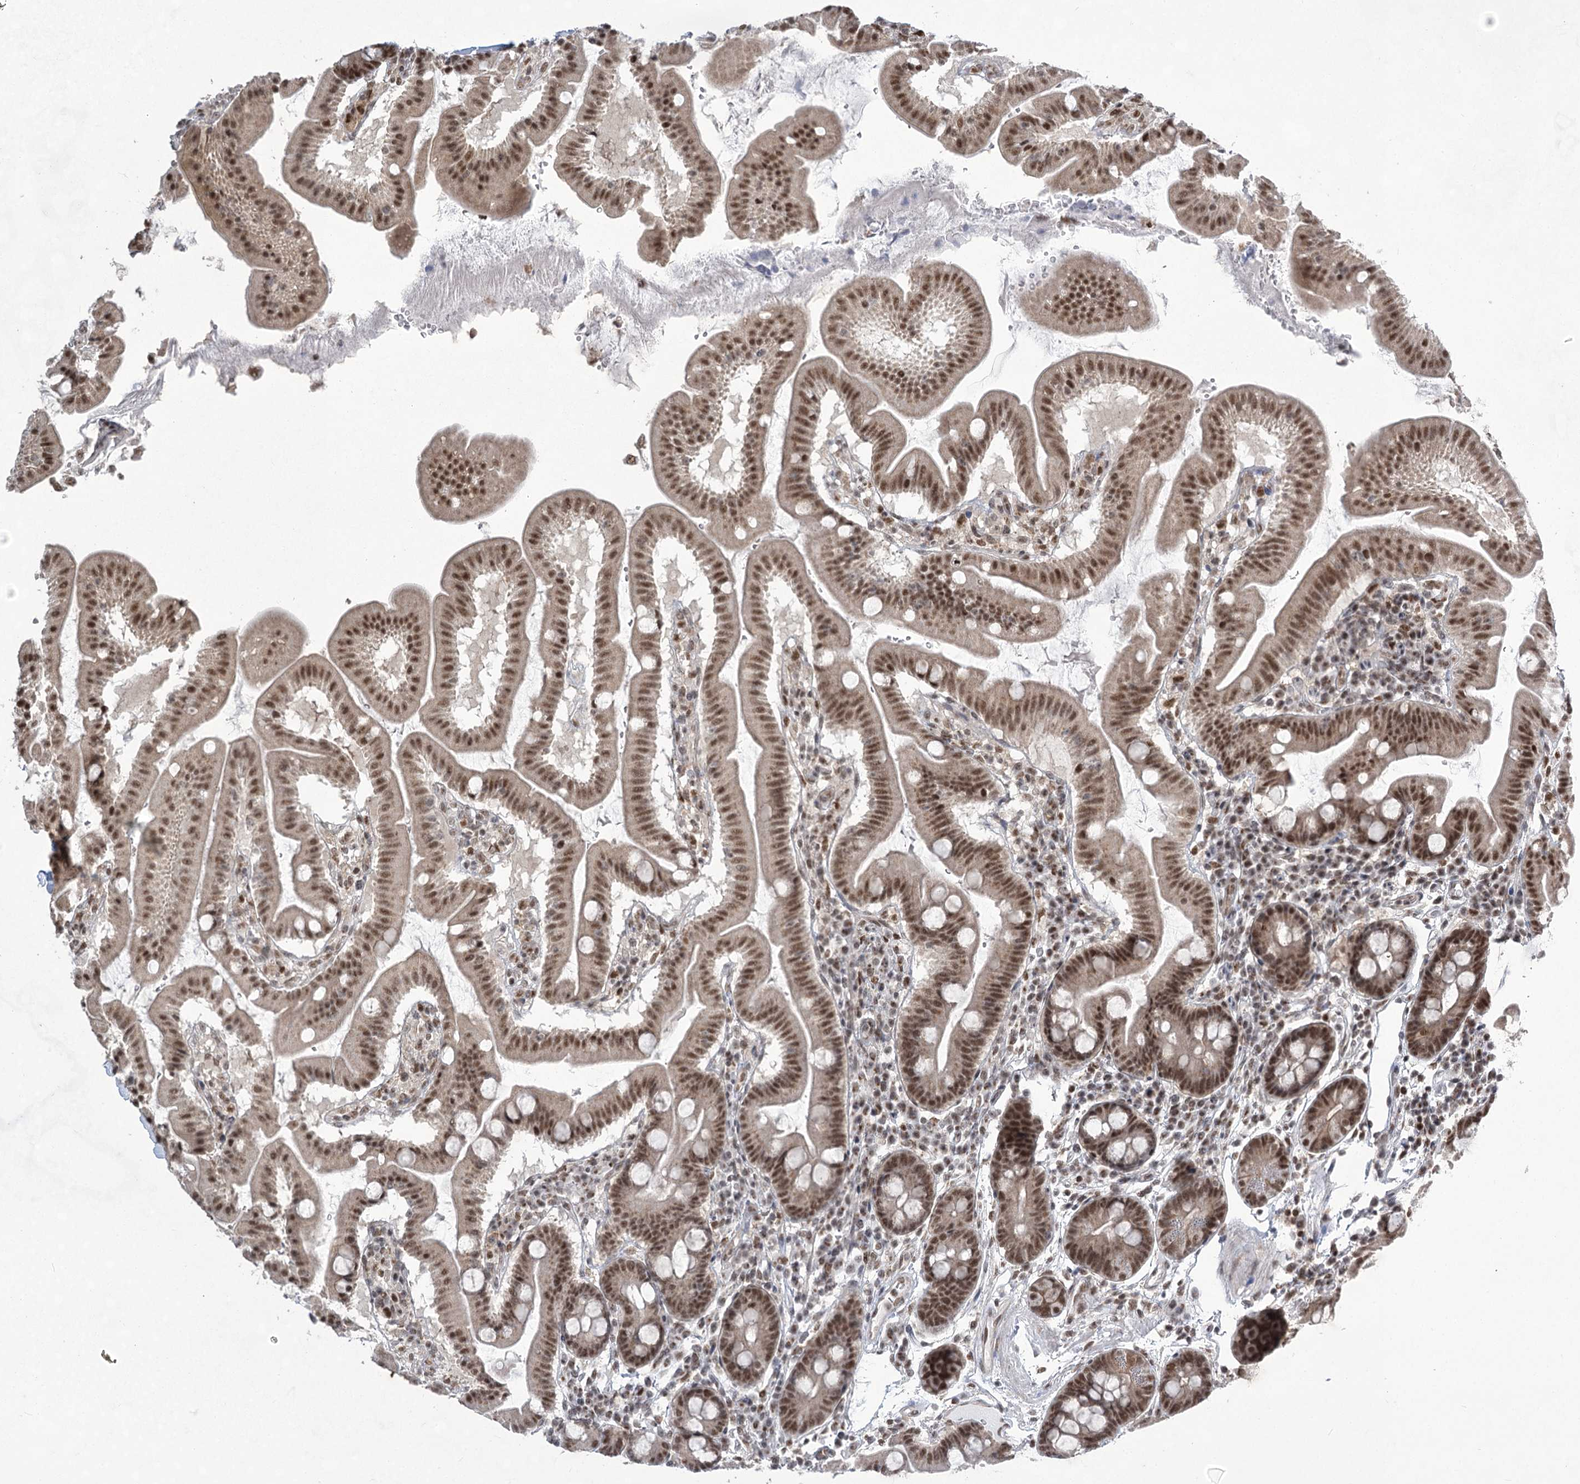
{"staining": {"intensity": "moderate", "quantity": ">75%", "location": "nuclear"}, "tissue": "duodenum", "cell_type": "Glandular cells", "image_type": "normal", "snomed": [{"axis": "morphology", "description": "Normal tissue, NOS"}, {"axis": "morphology", "description": "Adenocarcinoma, NOS"}, {"axis": "topography", "description": "Pancreas"}, {"axis": "topography", "description": "Duodenum"}], "caption": "Immunohistochemistry (IHC) staining of benign duodenum, which reveals medium levels of moderate nuclear positivity in approximately >75% of glandular cells indicating moderate nuclear protein positivity. The staining was performed using DAB (brown) for protein detection and nuclei were counterstained in hematoxylin (blue).", "gene": "ZCCHC8", "patient": {"sex": "male", "age": 50}}